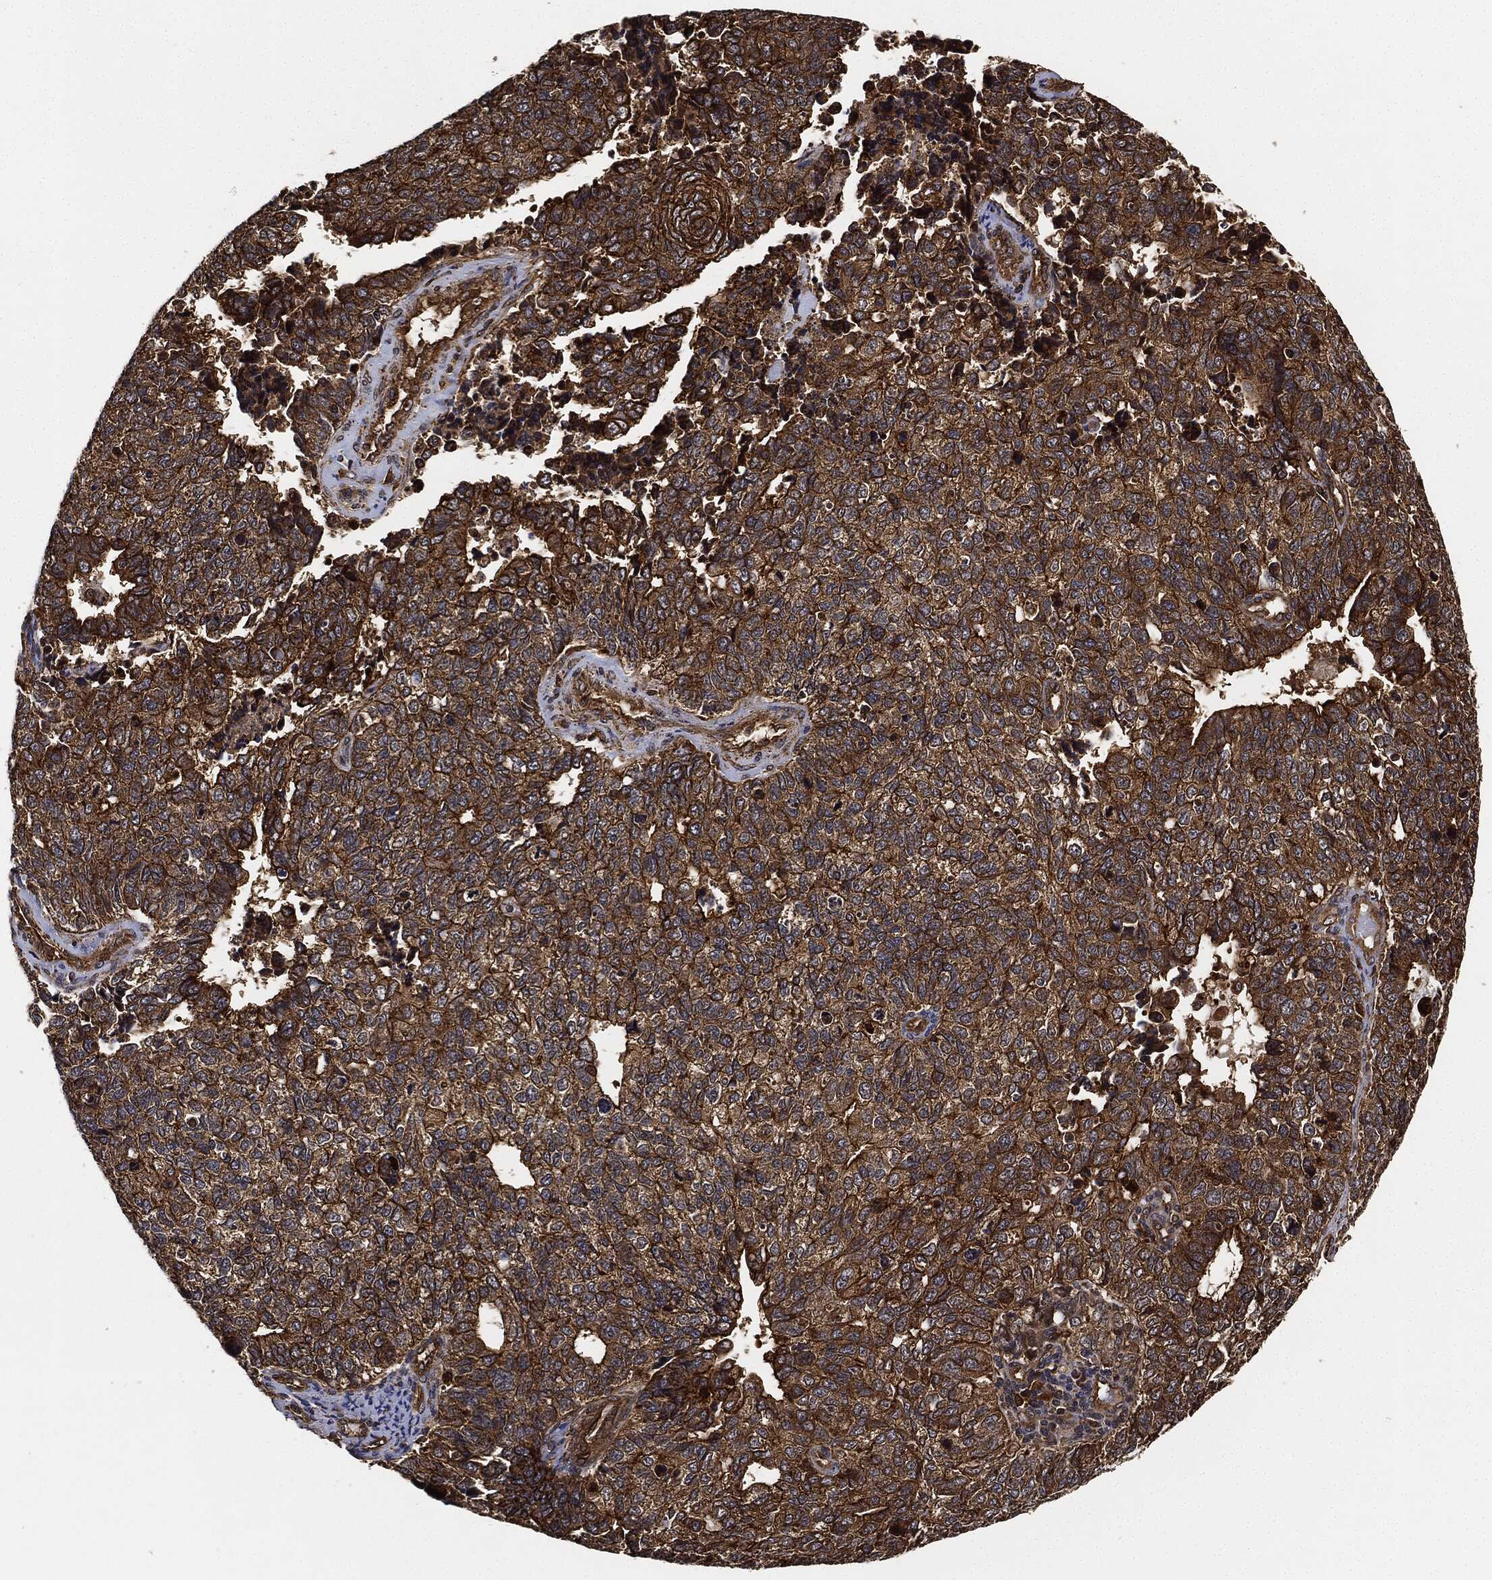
{"staining": {"intensity": "strong", "quantity": ">75%", "location": "cytoplasmic/membranous"}, "tissue": "cervical cancer", "cell_type": "Tumor cells", "image_type": "cancer", "snomed": [{"axis": "morphology", "description": "Squamous cell carcinoma, NOS"}, {"axis": "topography", "description": "Cervix"}], "caption": "A brown stain shows strong cytoplasmic/membranous expression of a protein in human cervical cancer (squamous cell carcinoma) tumor cells. The staining is performed using DAB brown chromogen to label protein expression. The nuclei are counter-stained blue using hematoxylin.", "gene": "CEP290", "patient": {"sex": "female", "age": 63}}